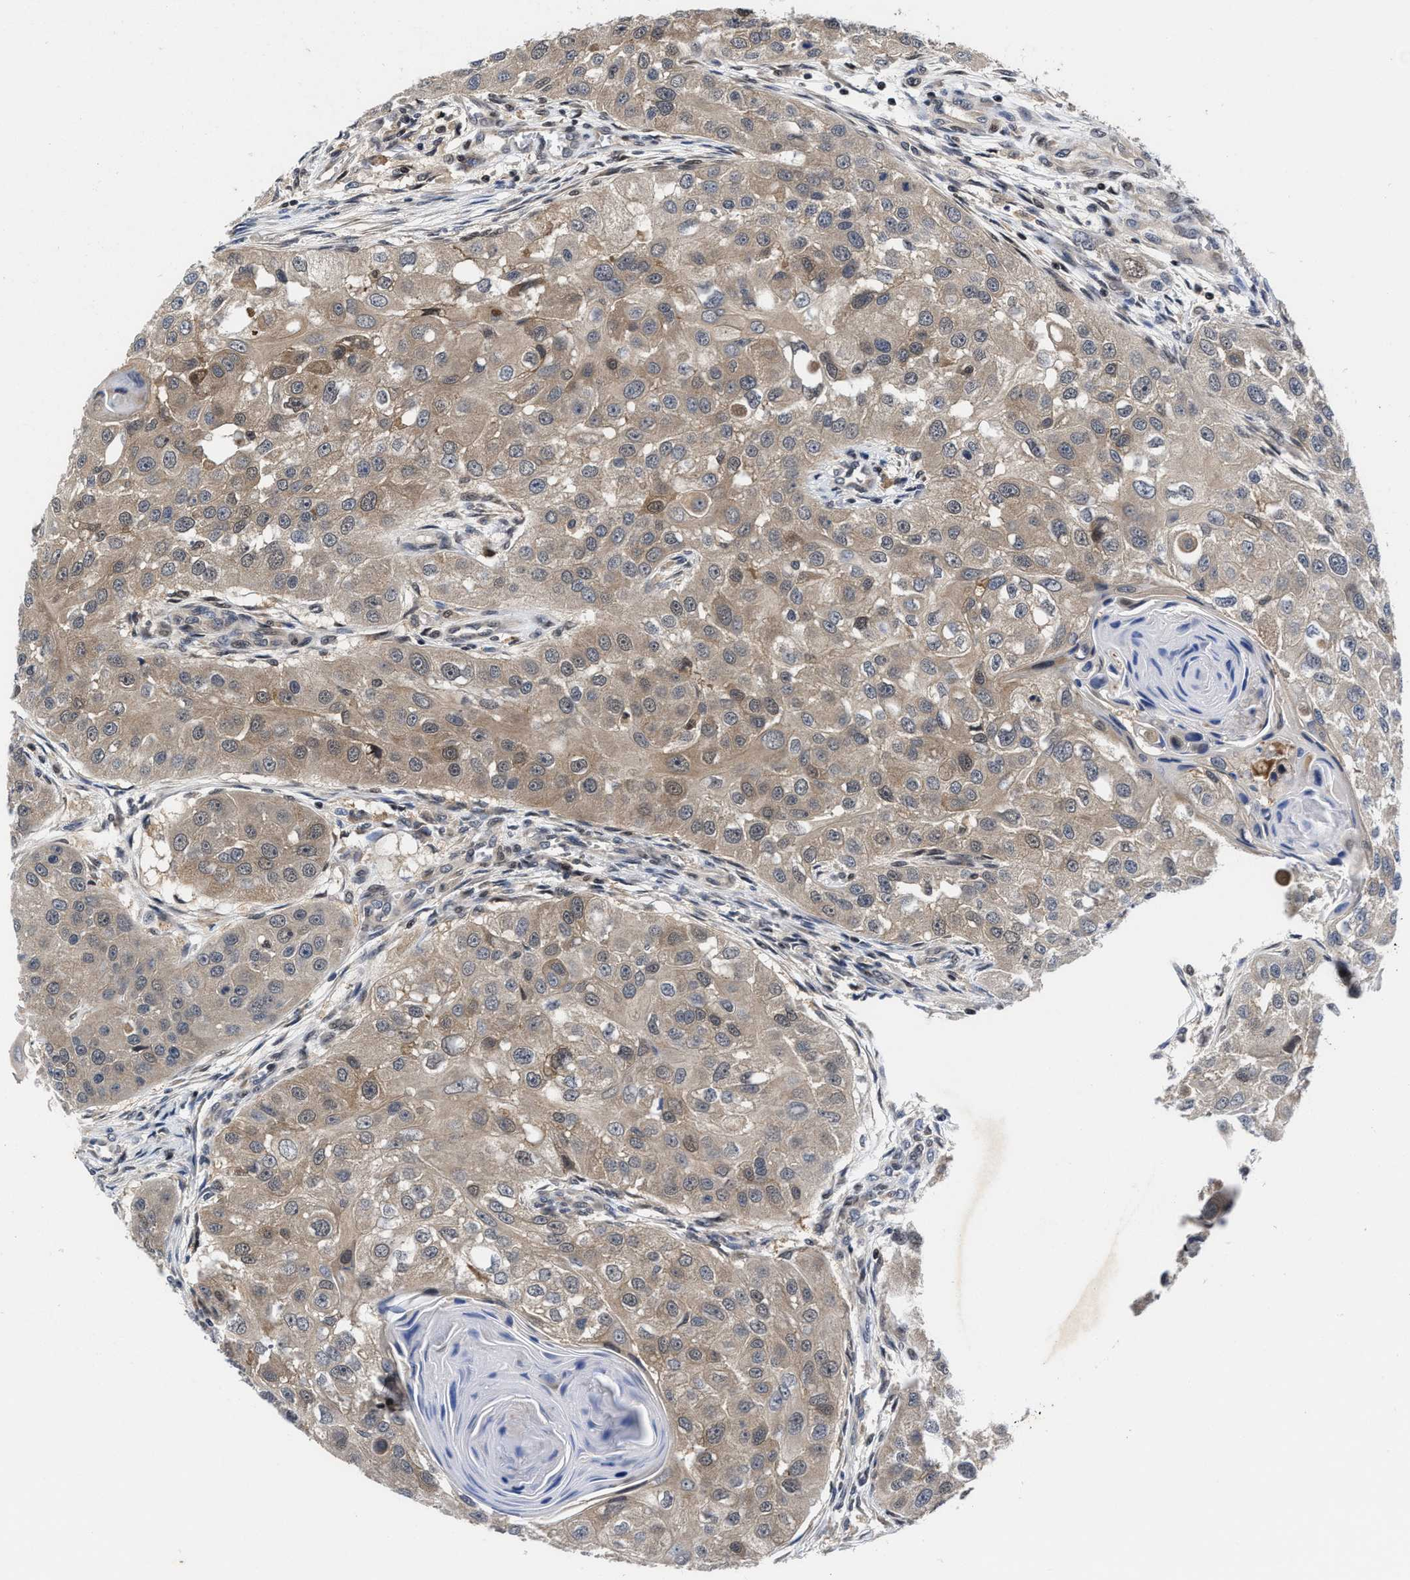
{"staining": {"intensity": "weak", "quantity": ">75%", "location": "cytoplasmic/membranous"}, "tissue": "head and neck cancer", "cell_type": "Tumor cells", "image_type": "cancer", "snomed": [{"axis": "morphology", "description": "Normal tissue, NOS"}, {"axis": "morphology", "description": "Squamous cell carcinoma, NOS"}, {"axis": "topography", "description": "Skeletal muscle"}, {"axis": "topography", "description": "Head-Neck"}], "caption": "The micrograph displays a brown stain indicating the presence of a protein in the cytoplasmic/membranous of tumor cells in squamous cell carcinoma (head and neck).", "gene": "KIF12", "patient": {"sex": "male", "age": 51}}